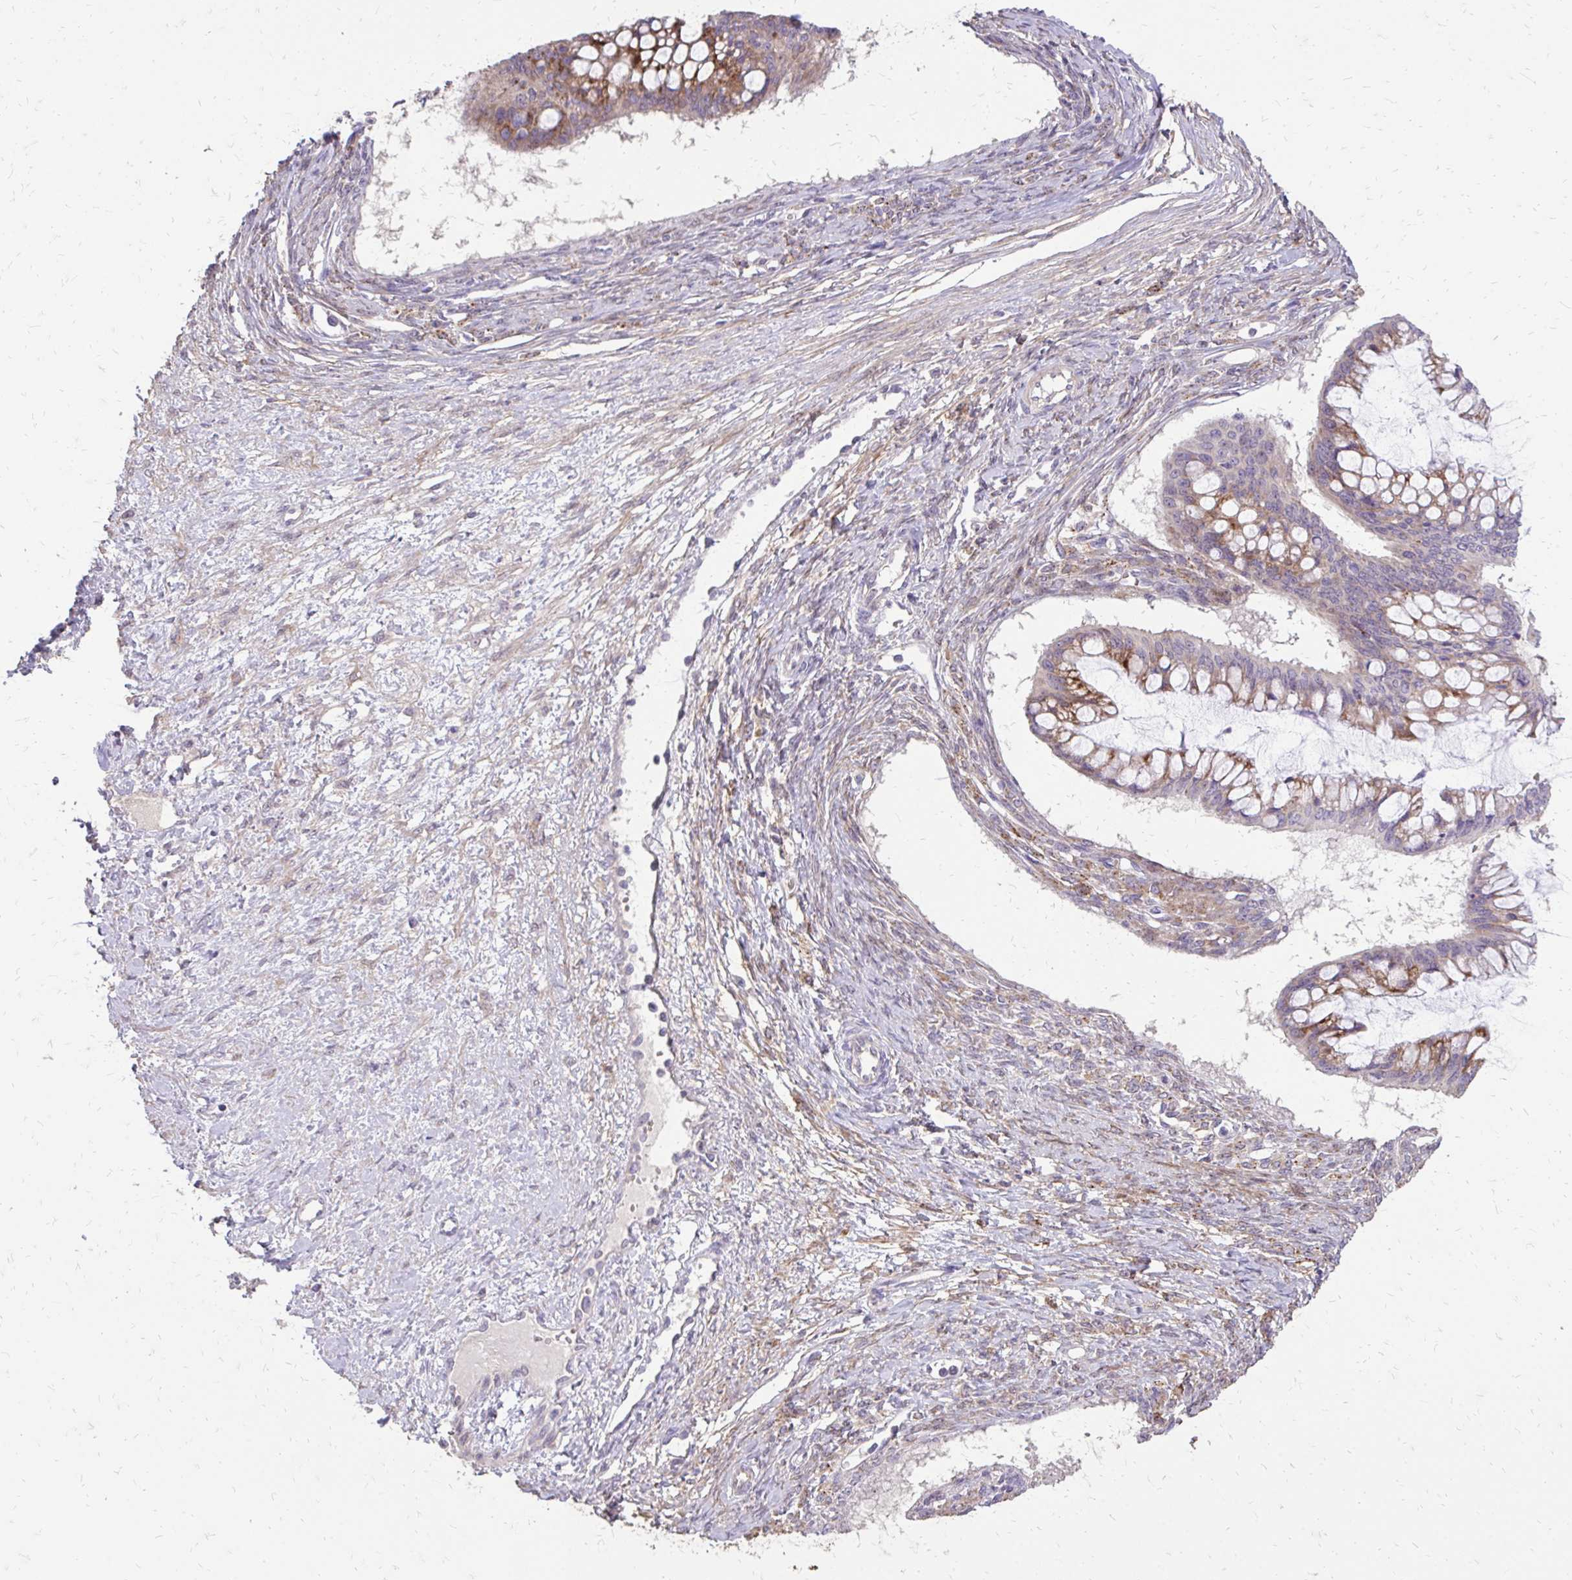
{"staining": {"intensity": "moderate", "quantity": "25%-75%", "location": "cytoplasmic/membranous"}, "tissue": "ovarian cancer", "cell_type": "Tumor cells", "image_type": "cancer", "snomed": [{"axis": "morphology", "description": "Cystadenocarcinoma, mucinous, NOS"}, {"axis": "topography", "description": "Ovary"}], "caption": "Moderate cytoplasmic/membranous protein staining is identified in about 25%-75% of tumor cells in ovarian cancer (mucinous cystadenocarcinoma).", "gene": "MYORG", "patient": {"sex": "female", "age": 73}}